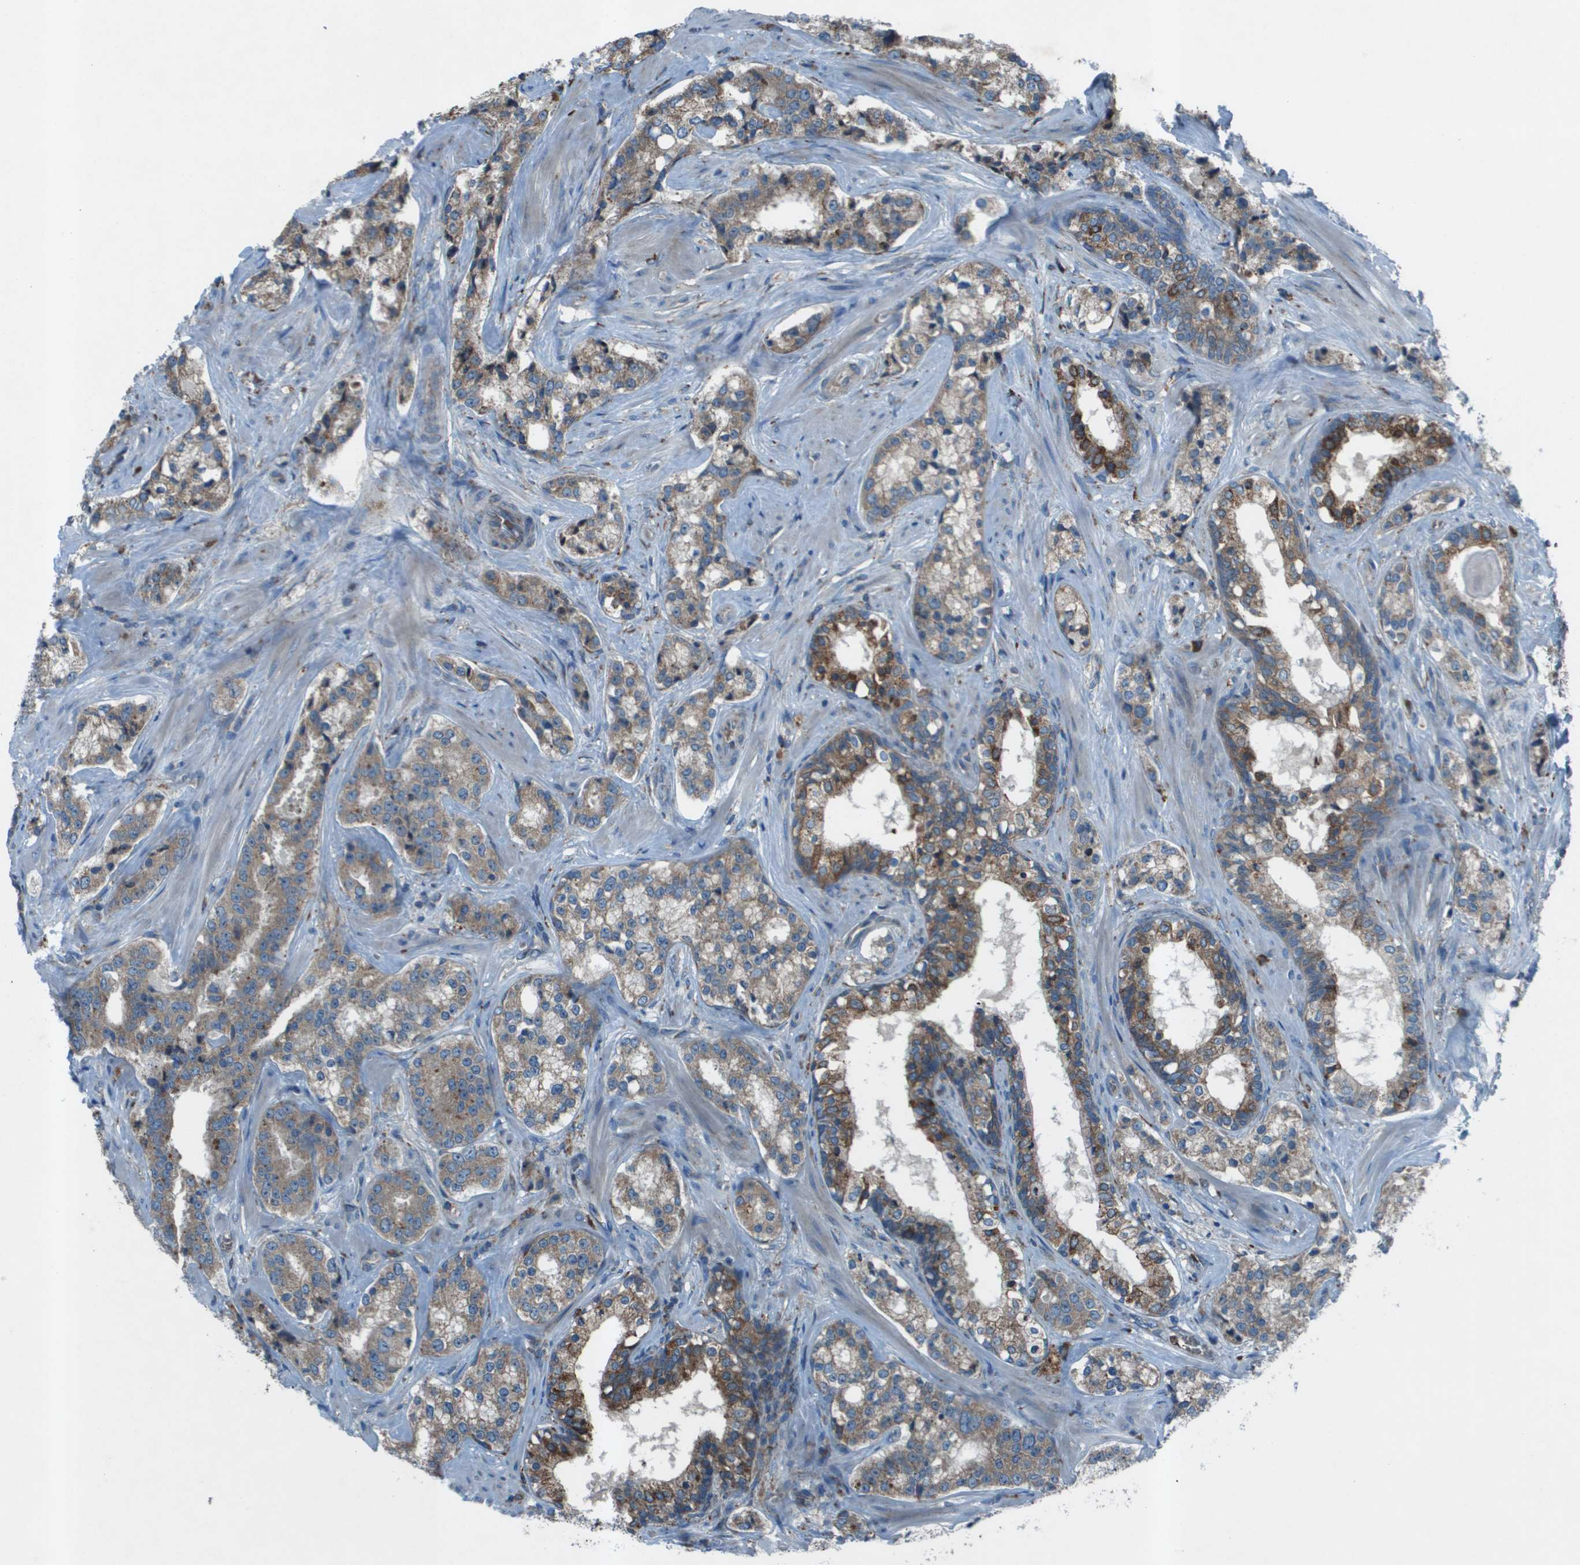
{"staining": {"intensity": "moderate", "quantity": ">75%", "location": "cytoplasmic/membranous"}, "tissue": "prostate cancer", "cell_type": "Tumor cells", "image_type": "cancer", "snomed": [{"axis": "morphology", "description": "Adenocarcinoma, High grade"}, {"axis": "topography", "description": "Prostate"}], "caption": "This is a photomicrograph of IHC staining of prostate cancer (adenocarcinoma (high-grade)), which shows moderate expression in the cytoplasmic/membranous of tumor cells.", "gene": "UTS2", "patient": {"sex": "male", "age": 60}}